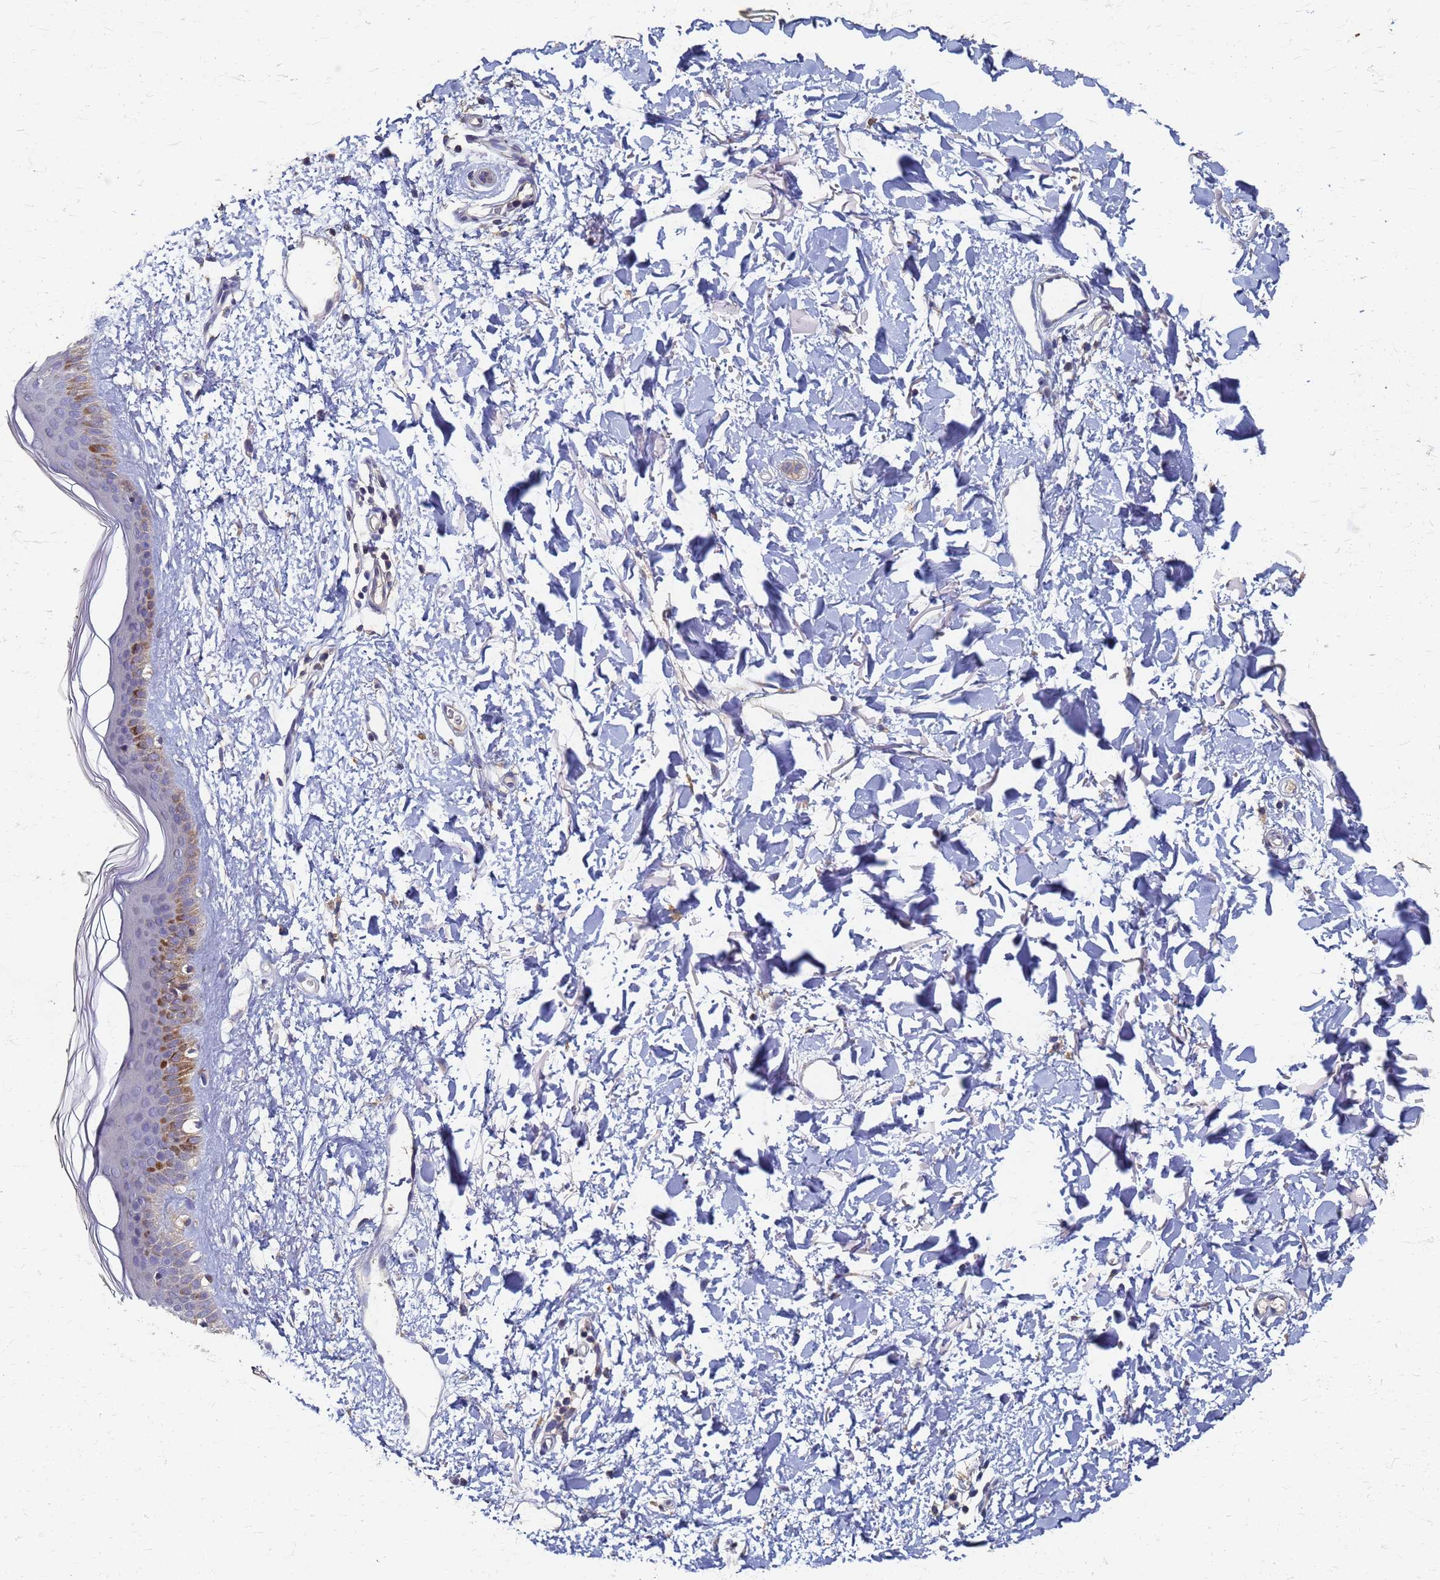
{"staining": {"intensity": "negative", "quantity": "none", "location": "none"}, "tissue": "skin", "cell_type": "Fibroblasts", "image_type": "normal", "snomed": [{"axis": "morphology", "description": "Normal tissue, NOS"}, {"axis": "topography", "description": "Skin"}], "caption": "Fibroblasts are negative for brown protein staining in benign skin. The staining was performed using DAB (3,3'-diaminobenzidine) to visualize the protein expression in brown, while the nuclei were stained in blue with hematoxylin (Magnification: 20x).", "gene": "KRCC1", "patient": {"sex": "female", "age": 58}}